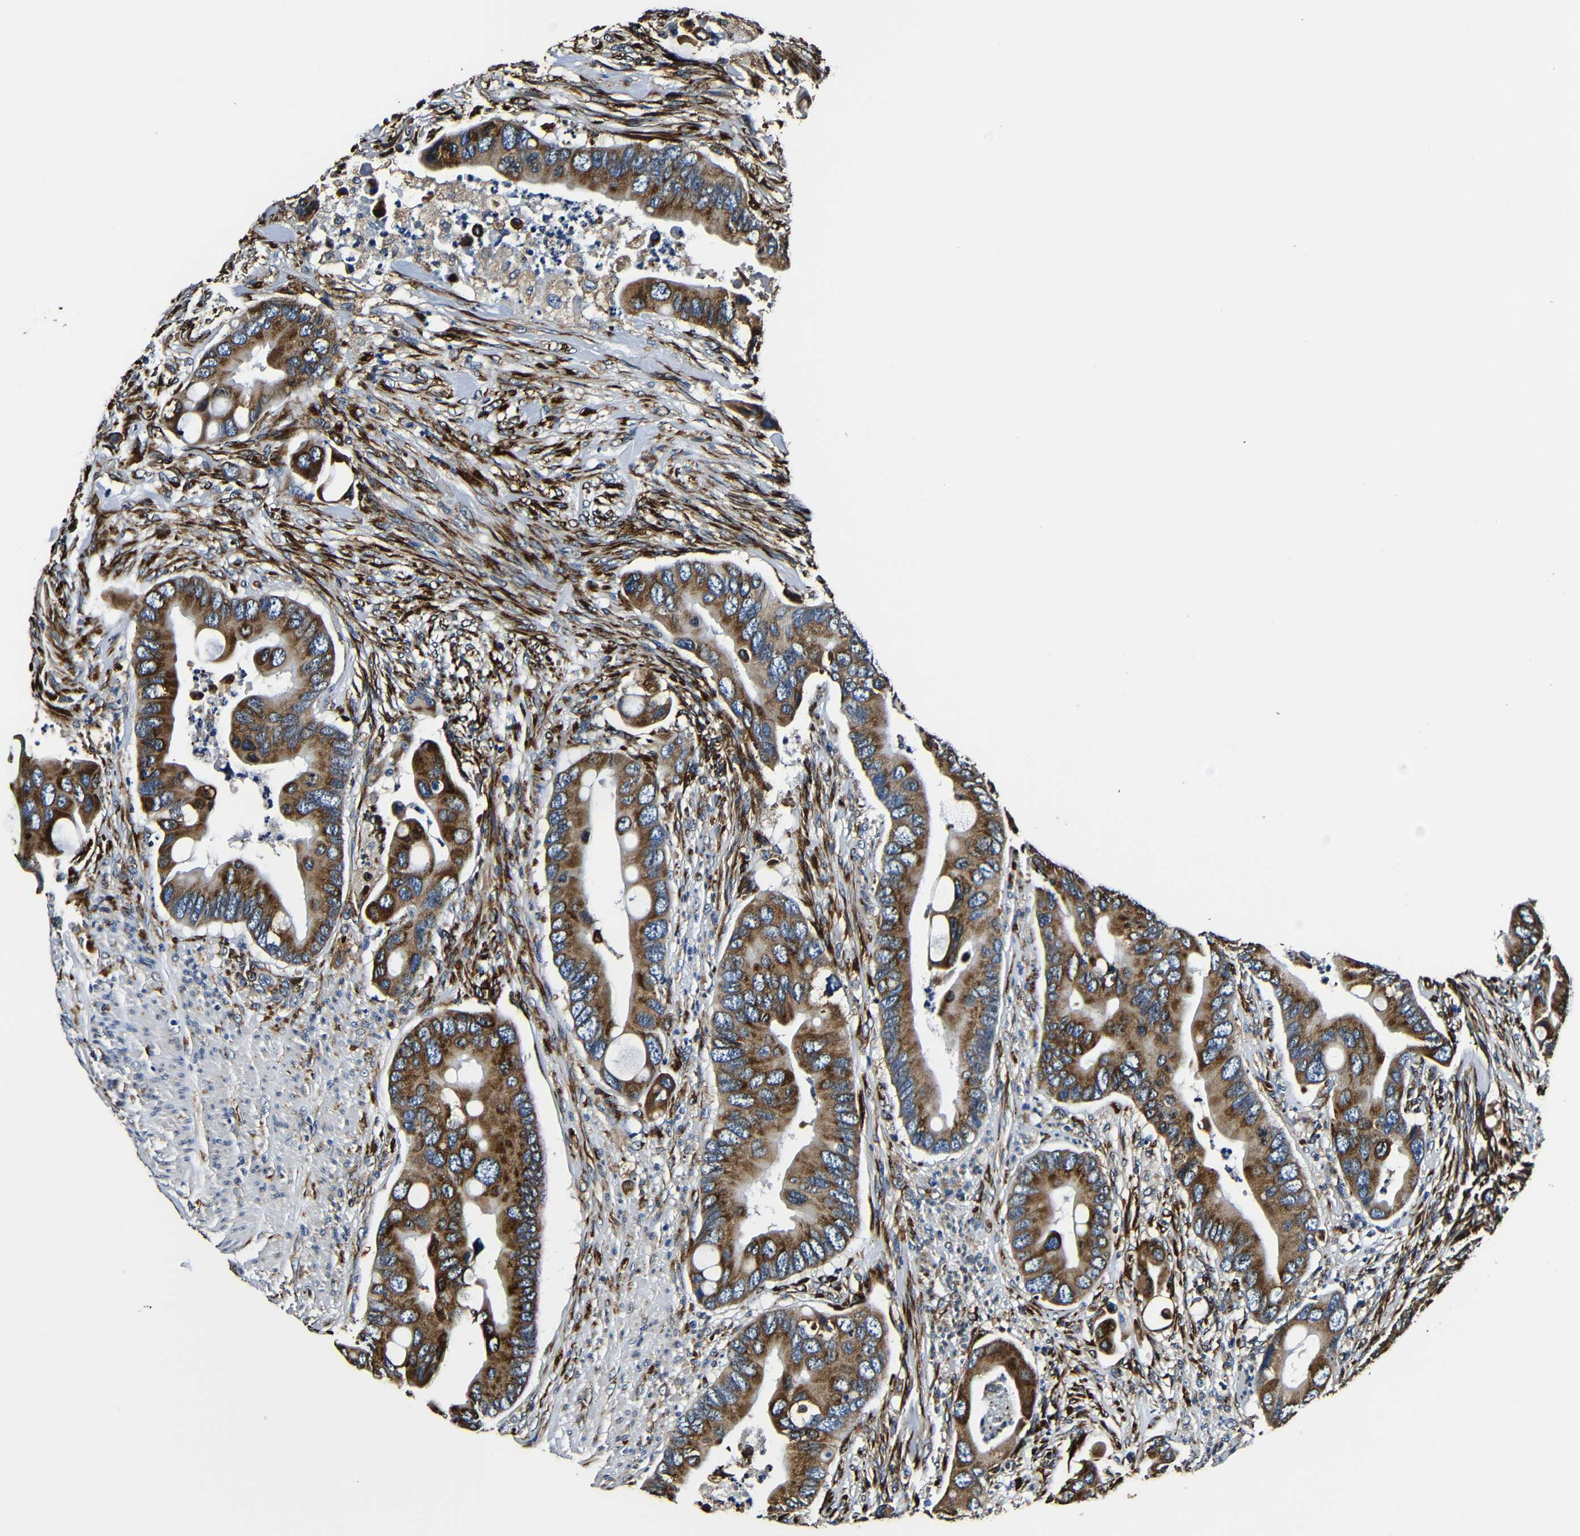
{"staining": {"intensity": "strong", "quantity": ">75%", "location": "cytoplasmic/membranous"}, "tissue": "colorectal cancer", "cell_type": "Tumor cells", "image_type": "cancer", "snomed": [{"axis": "morphology", "description": "Adenocarcinoma, NOS"}, {"axis": "topography", "description": "Rectum"}], "caption": "Immunohistochemistry micrograph of human adenocarcinoma (colorectal) stained for a protein (brown), which shows high levels of strong cytoplasmic/membranous positivity in approximately >75% of tumor cells.", "gene": "RRBP1", "patient": {"sex": "female", "age": 57}}